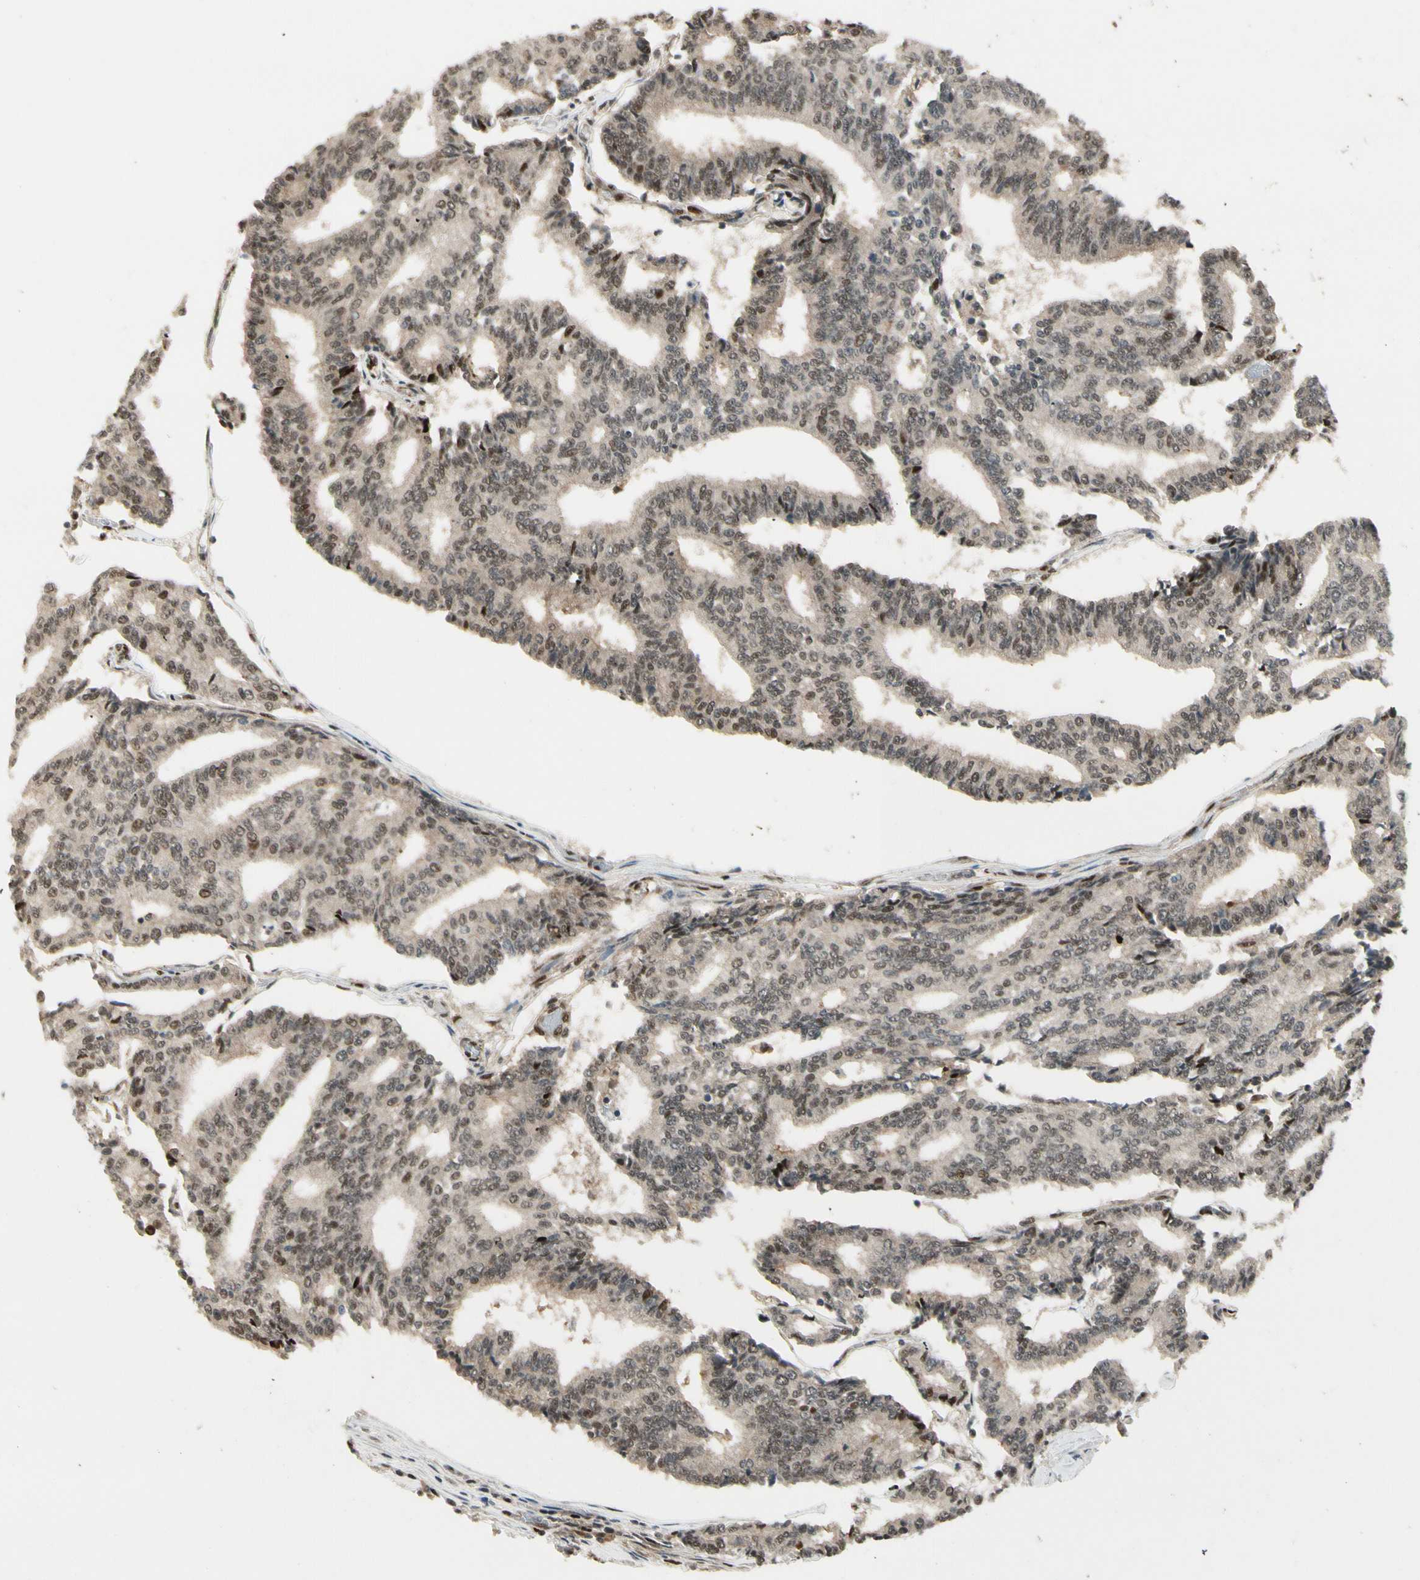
{"staining": {"intensity": "weak", "quantity": "25%-75%", "location": "nuclear"}, "tissue": "prostate cancer", "cell_type": "Tumor cells", "image_type": "cancer", "snomed": [{"axis": "morphology", "description": "Adenocarcinoma, High grade"}, {"axis": "topography", "description": "Prostate"}], "caption": "About 25%-75% of tumor cells in prostate cancer (high-grade adenocarcinoma) reveal weak nuclear protein positivity as visualized by brown immunohistochemical staining.", "gene": "CDK11A", "patient": {"sex": "male", "age": 55}}